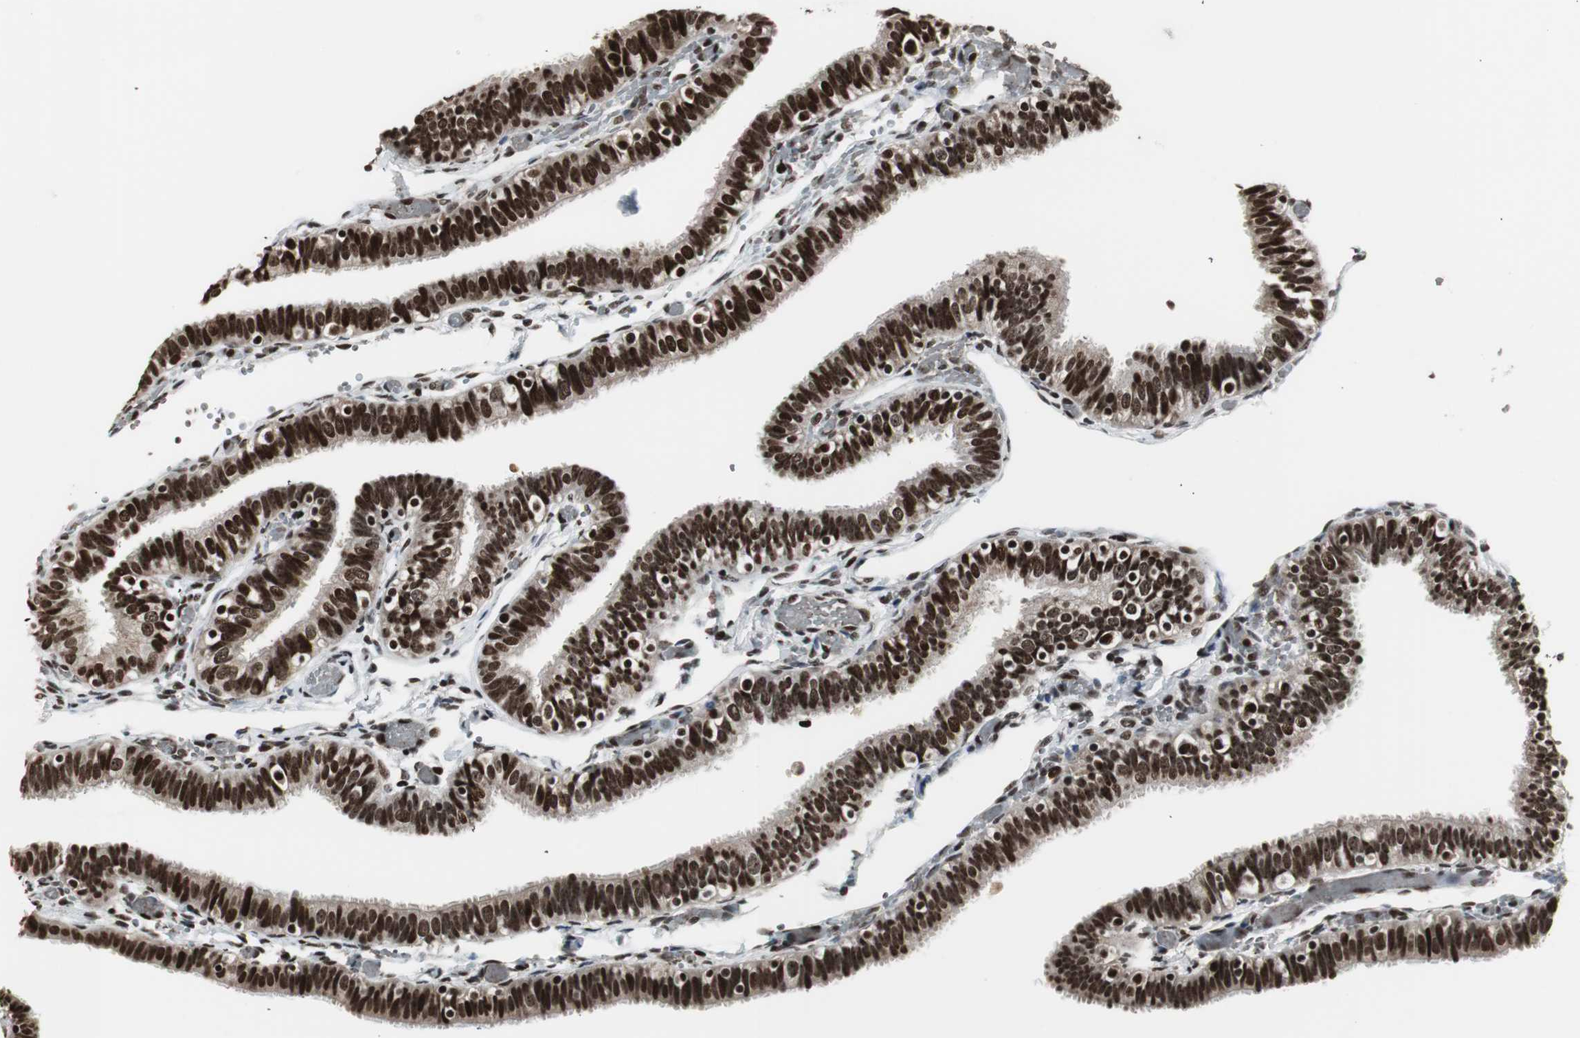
{"staining": {"intensity": "strong", "quantity": ">75%", "location": "nuclear"}, "tissue": "fallopian tube", "cell_type": "Glandular cells", "image_type": "normal", "snomed": [{"axis": "morphology", "description": "Normal tissue, NOS"}, {"axis": "topography", "description": "Fallopian tube"}], "caption": "Protein expression analysis of normal fallopian tube displays strong nuclear positivity in approximately >75% of glandular cells.", "gene": "PARN", "patient": {"sex": "female", "age": 46}}